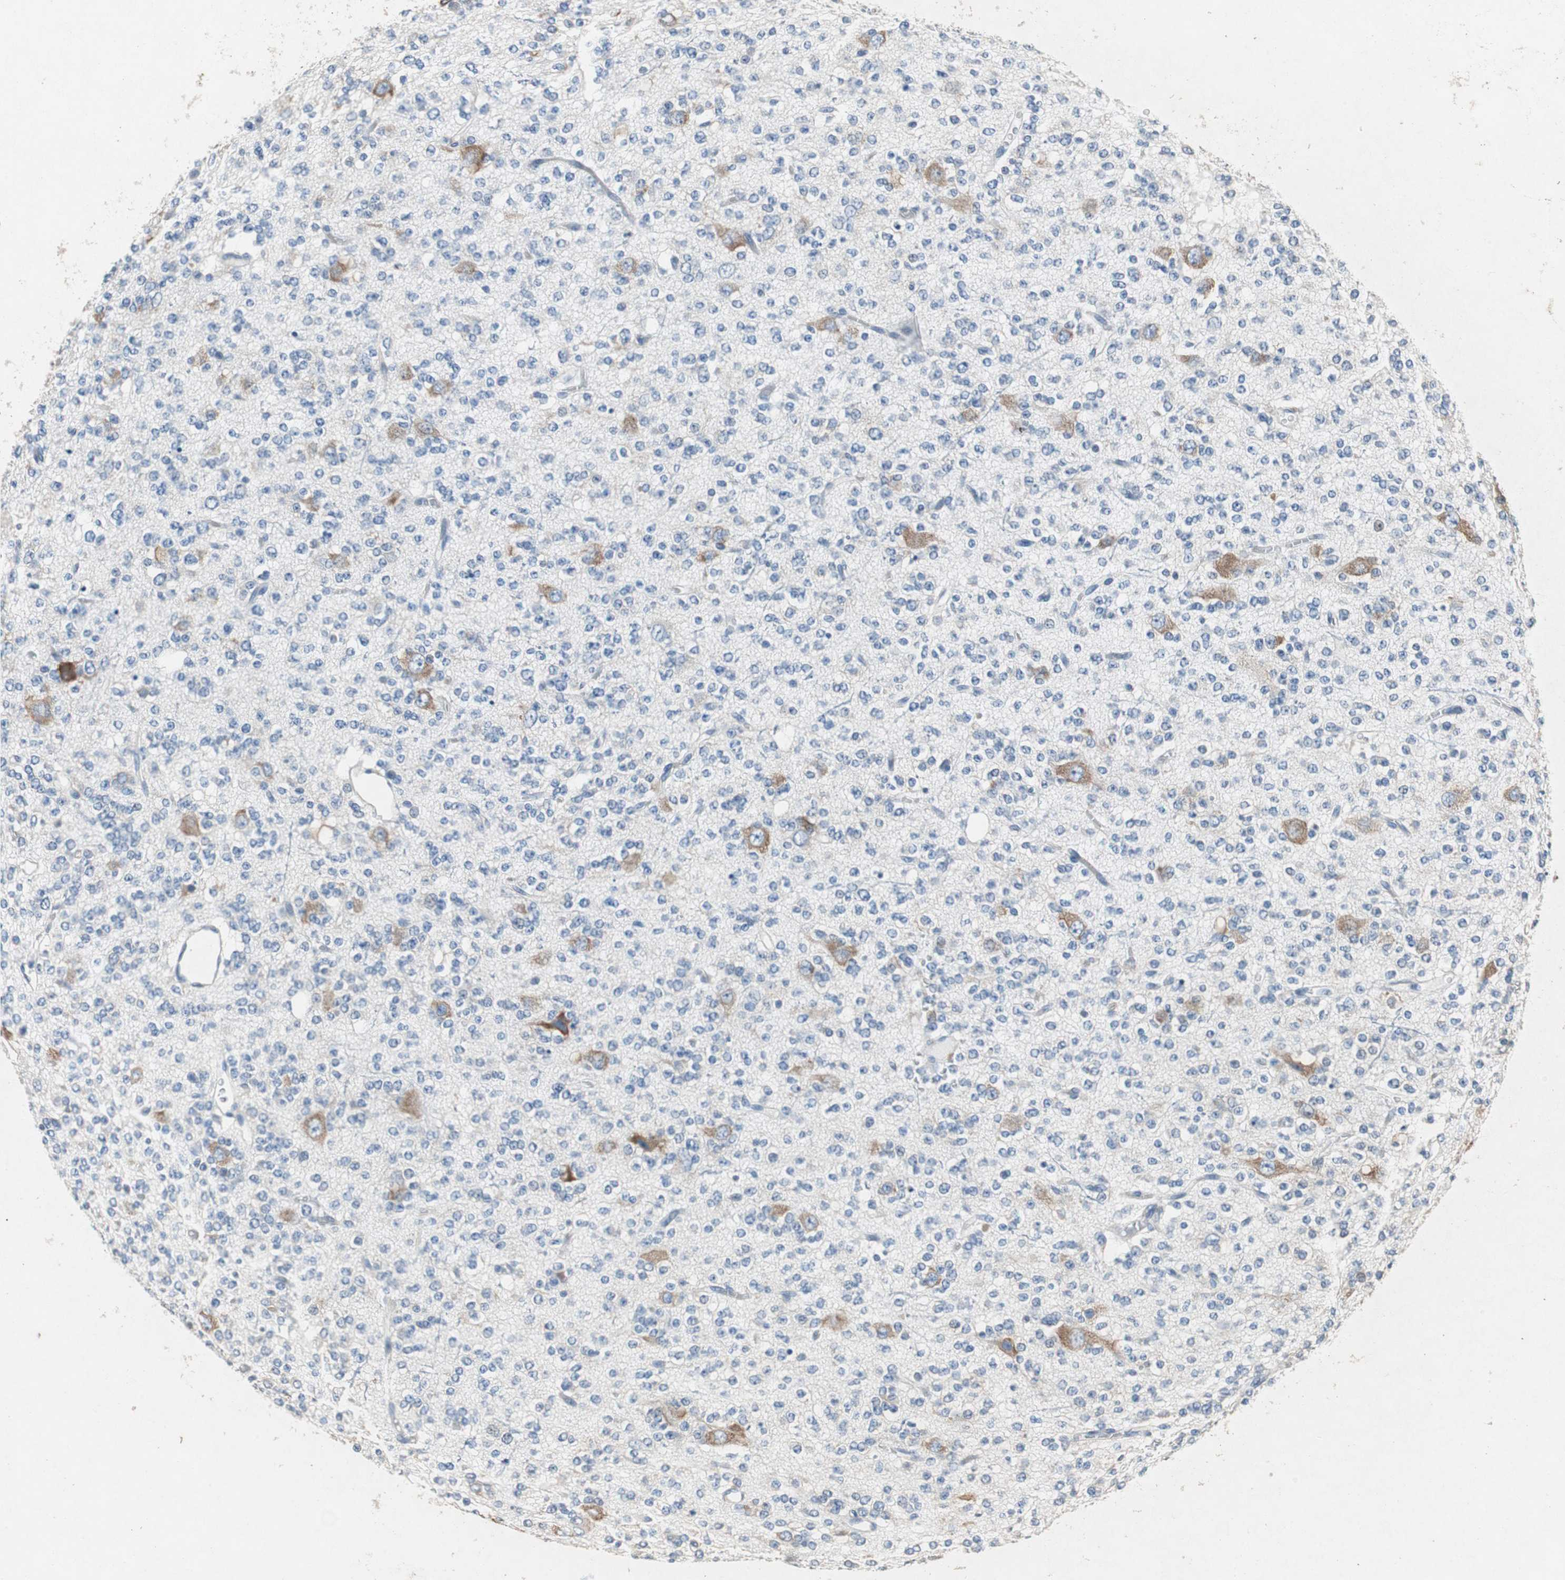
{"staining": {"intensity": "moderate", "quantity": "<25%", "location": "cytoplasmic/membranous"}, "tissue": "glioma", "cell_type": "Tumor cells", "image_type": "cancer", "snomed": [{"axis": "morphology", "description": "Glioma, malignant, Low grade"}, {"axis": "topography", "description": "Brain"}], "caption": "DAB immunohistochemical staining of malignant low-grade glioma displays moderate cytoplasmic/membranous protein staining in about <25% of tumor cells.", "gene": "RPL35", "patient": {"sex": "male", "age": 38}}